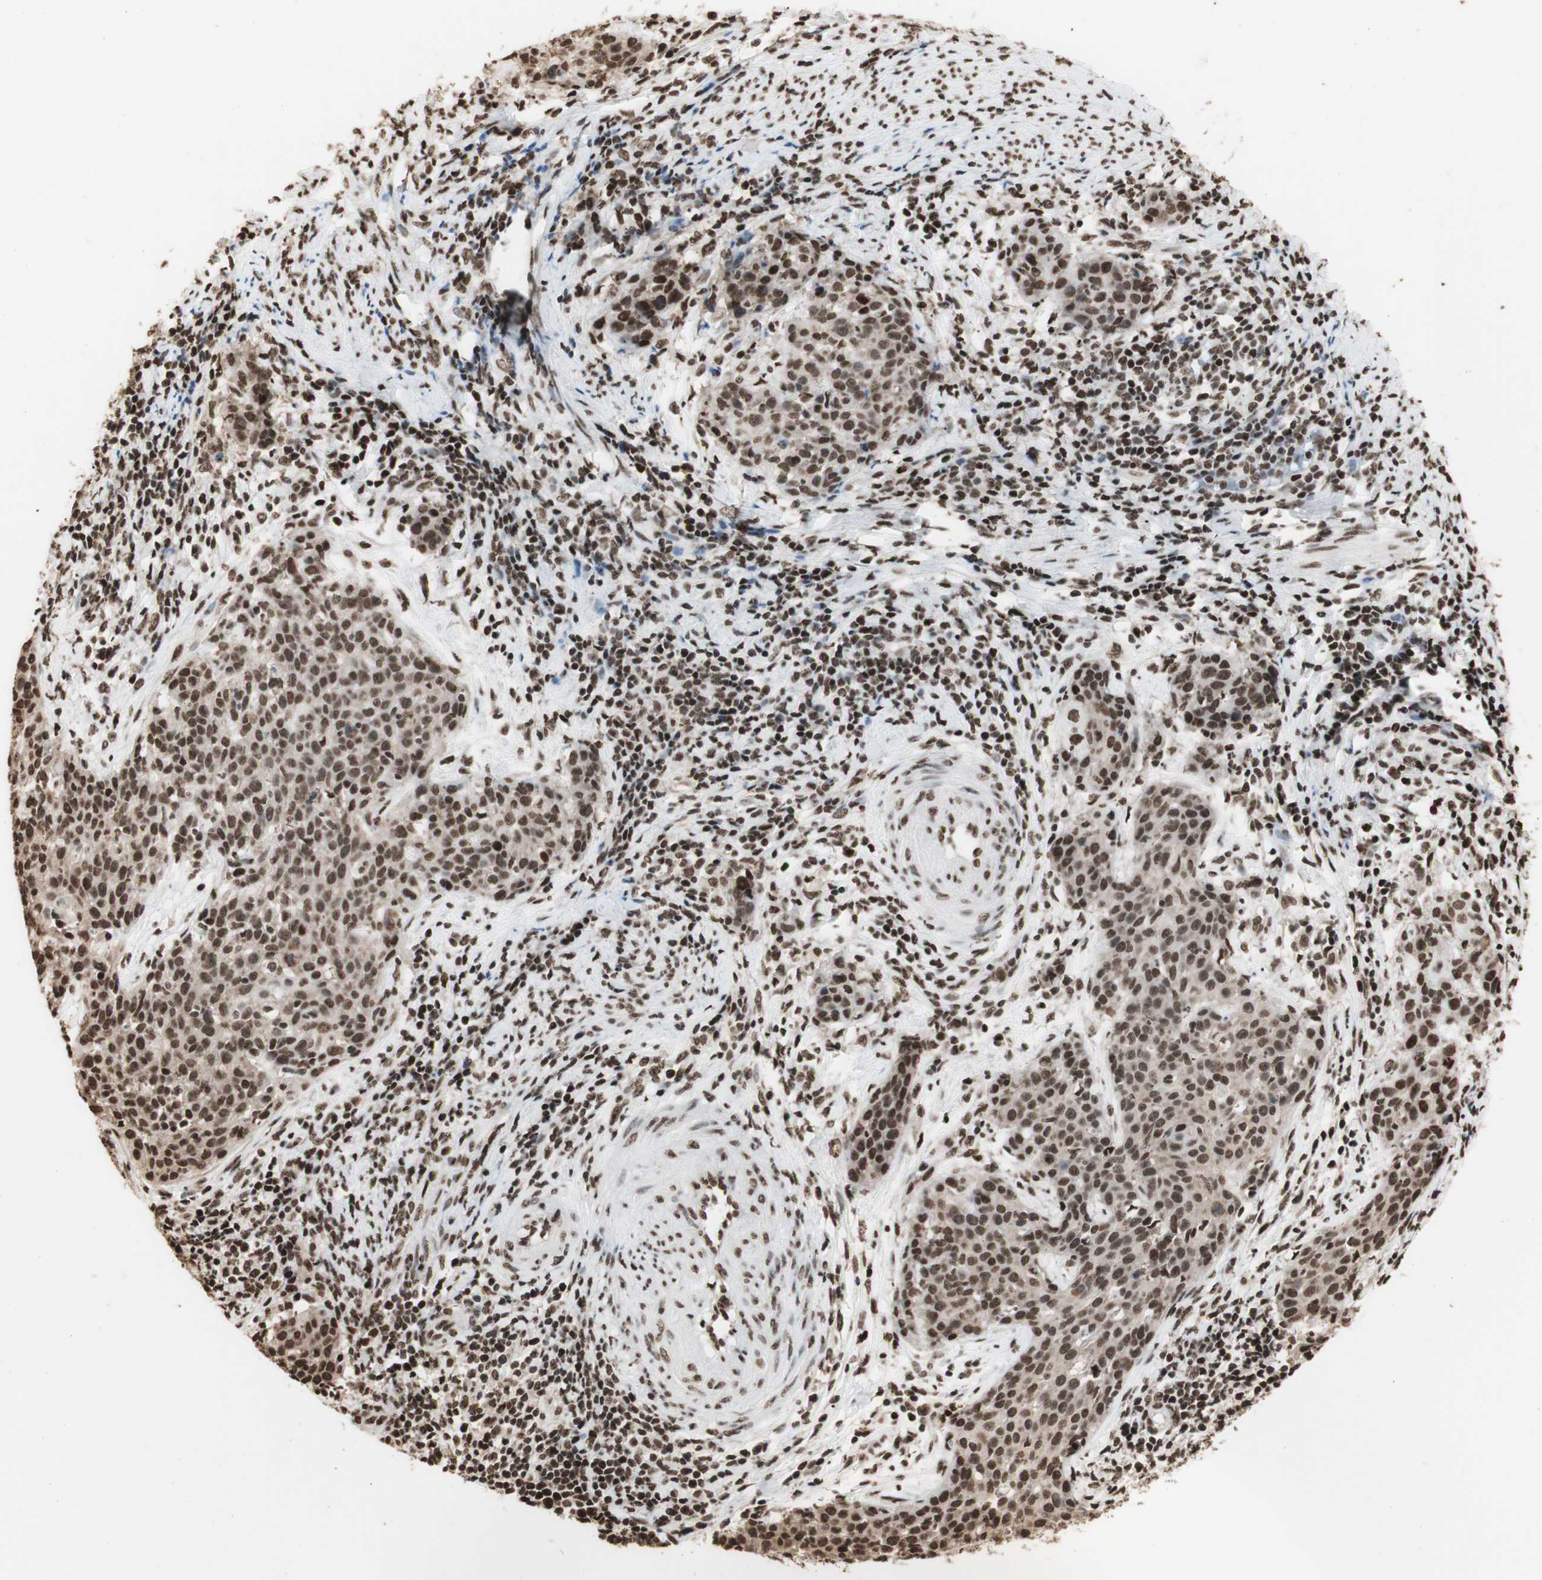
{"staining": {"intensity": "moderate", "quantity": ">75%", "location": "nuclear"}, "tissue": "cervical cancer", "cell_type": "Tumor cells", "image_type": "cancer", "snomed": [{"axis": "morphology", "description": "Squamous cell carcinoma, NOS"}, {"axis": "topography", "description": "Cervix"}], "caption": "Protein staining of cervical squamous cell carcinoma tissue reveals moderate nuclear expression in approximately >75% of tumor cells. (DAB IHC with brightfield microscopy, high magnification).", "gene": "HNRNPA2B1", "patient": {"sex": "female", "age": 38}}